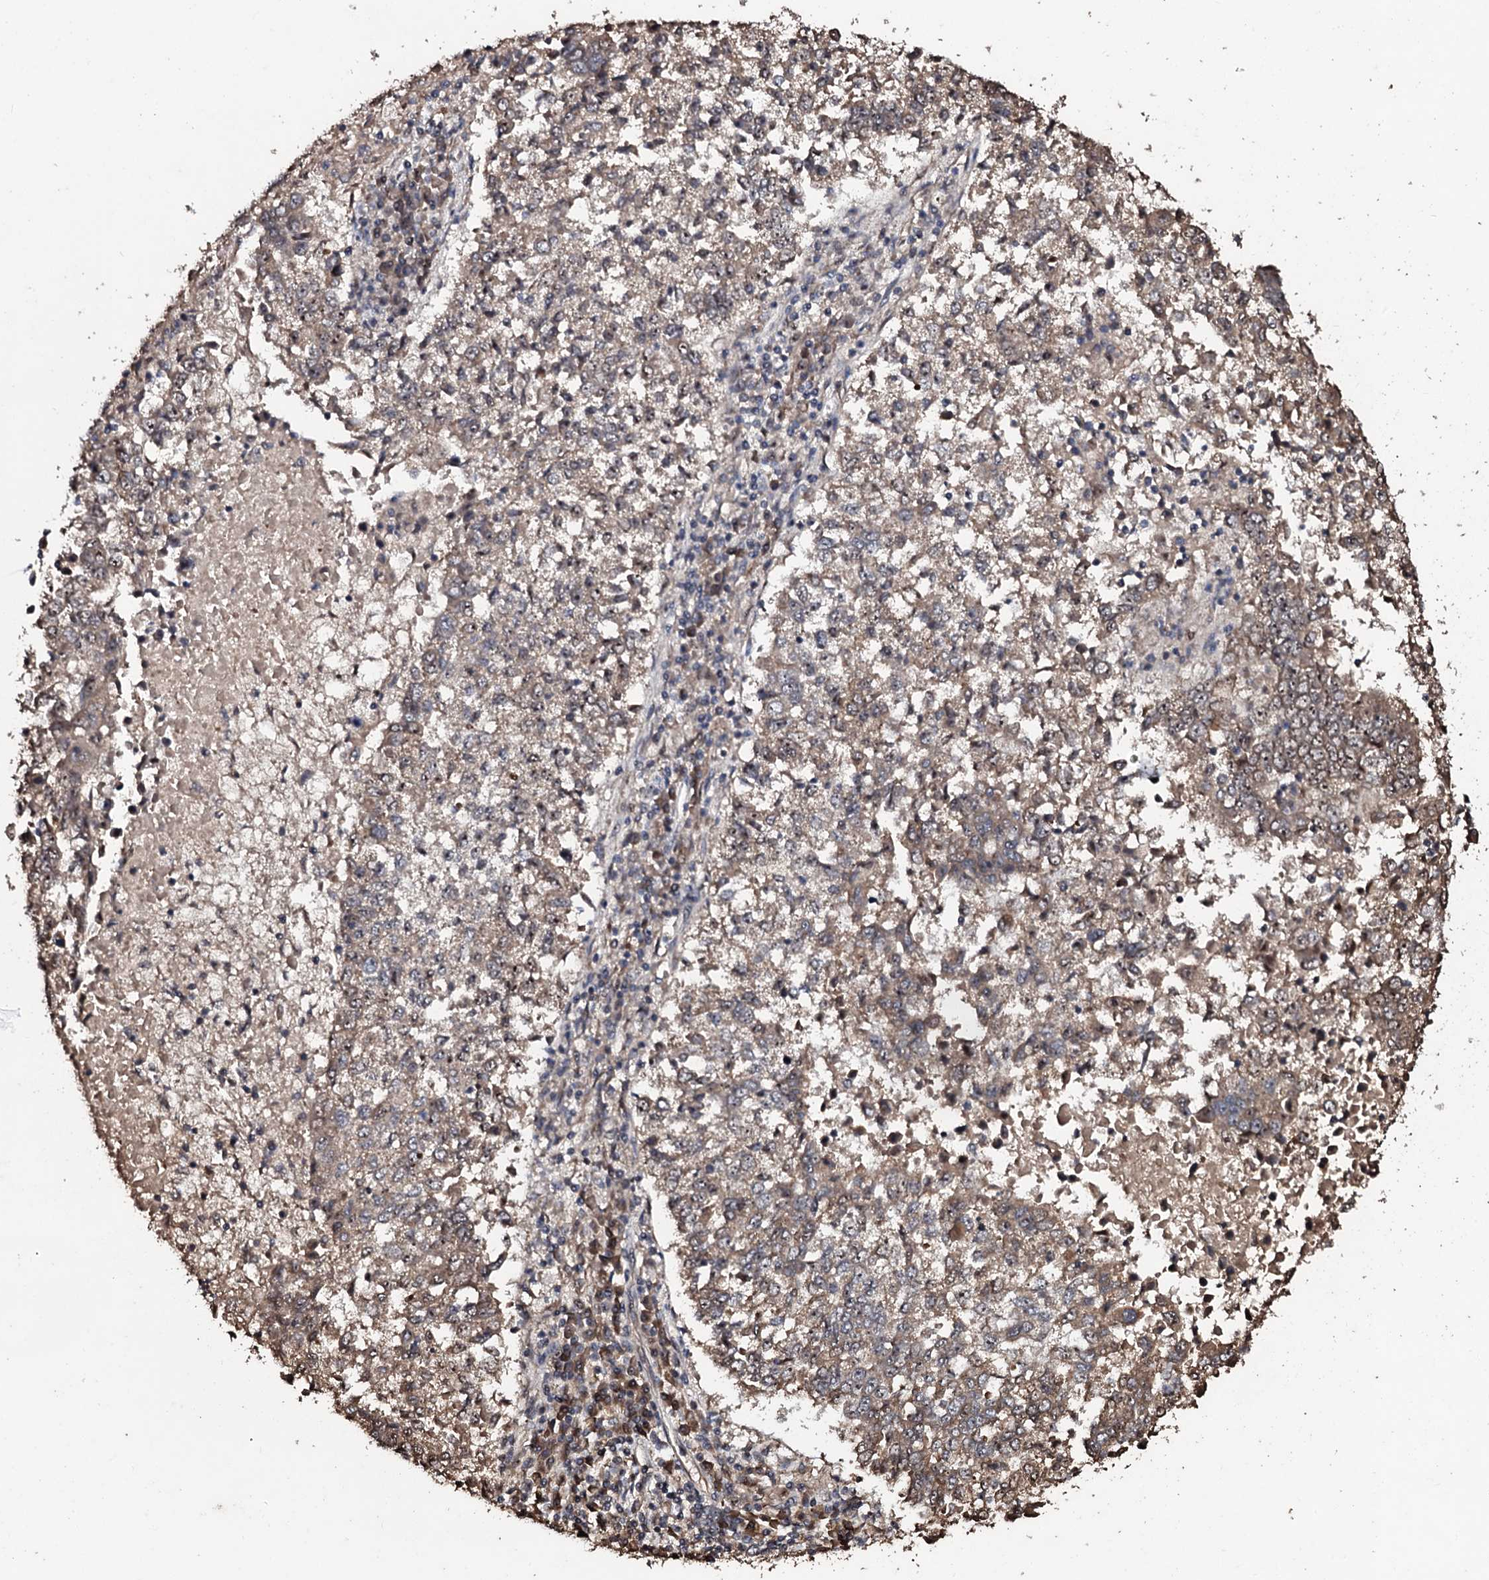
{"staining": {"intensity": "weak", "quantity": ">75%", "location": "cytoplasmic/membranous"}, "tissue": "lung cancer", "cell_type": "Tumor cells", "image_type": "cancer", "snomed": [{"axis": "morphology", "description": "Squamous cell carcinoma, NOS"}, {"axis": "topography", "description": "Lung"}], "caption": "About >75% of tumor cells in human squamous cell carcinoma (lung) exhibit weak cytoplasmic/membranous protein positivity as visualized by brown immunohistochemical staining.", "gene": "SUPT7L", "patient": {"sex": "male", "age": 73}}